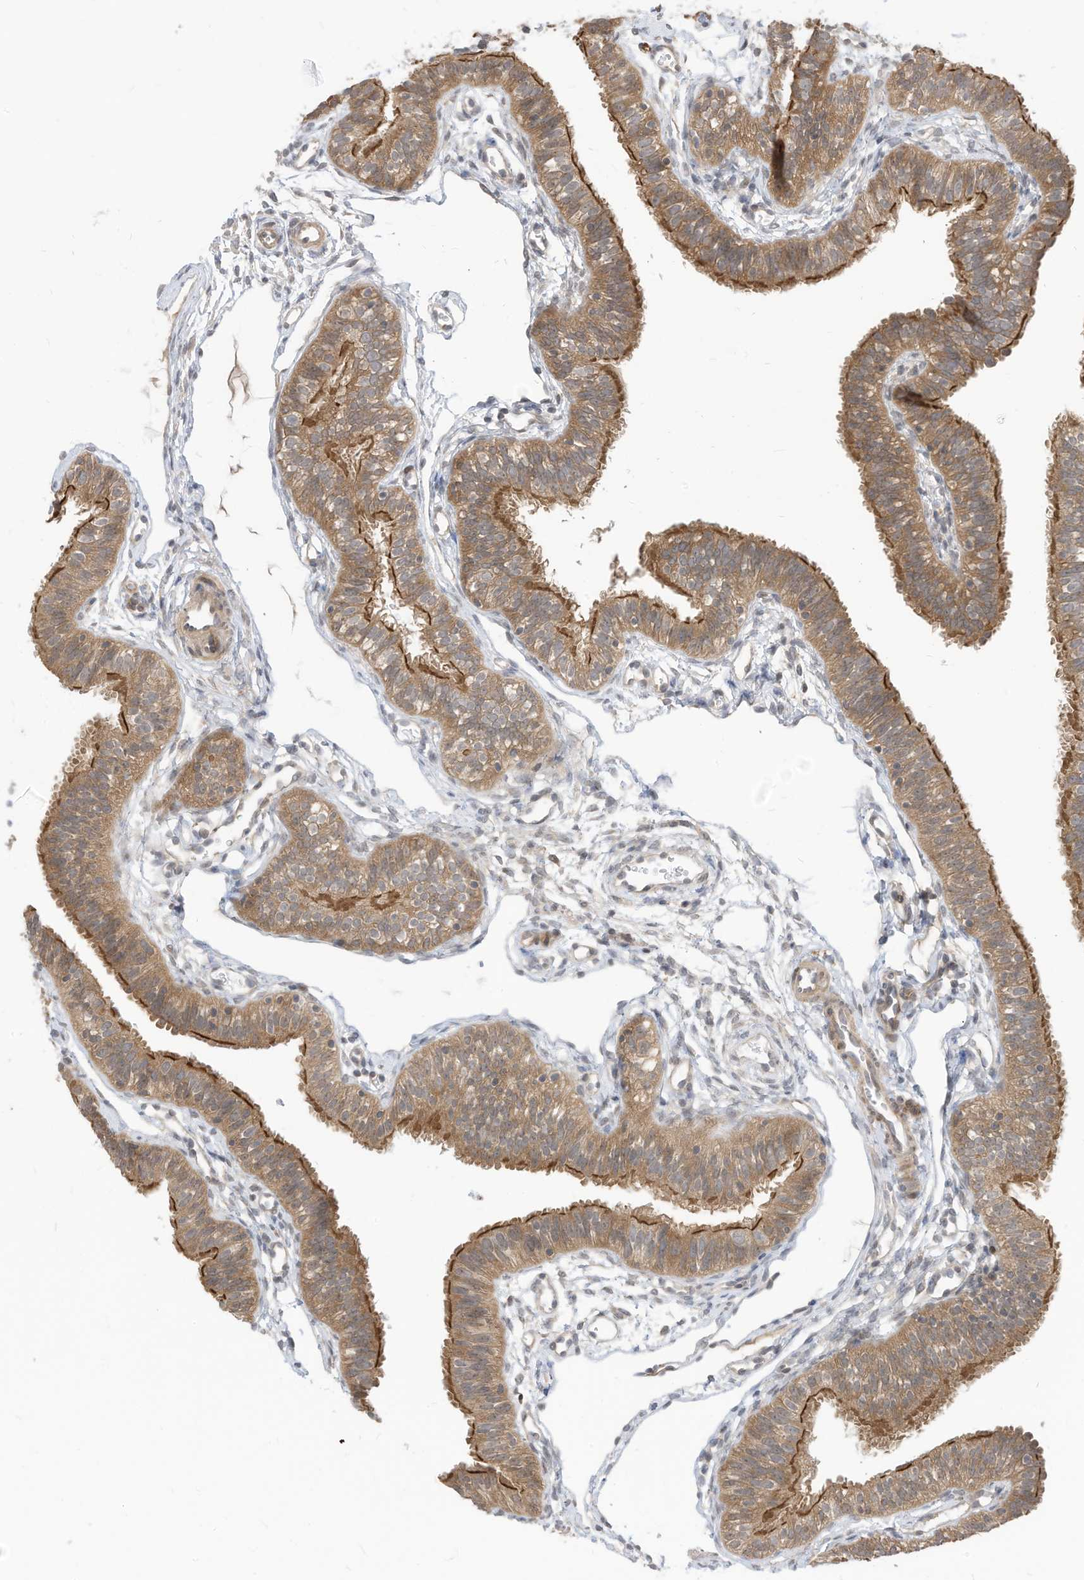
{"staining": {"intensity": "moderate", "quantity": ">75%", "location": "cytoplasmic/membranous"}, "tissue": "fallopian tube", "cell_type": "Glandular cells", "image_type": "normal", "snomed": [{"axis": "morphology", "description": "Normal tissue, NOS"}, {"axis": "topography", "description": "Fallopian tube"}], "caption": "Fallopian tube stained with a protein marker shows moderate staining in glandular cells.", "gene": "CNKSR1", "patient": {"sex": "female", "age": 35}}